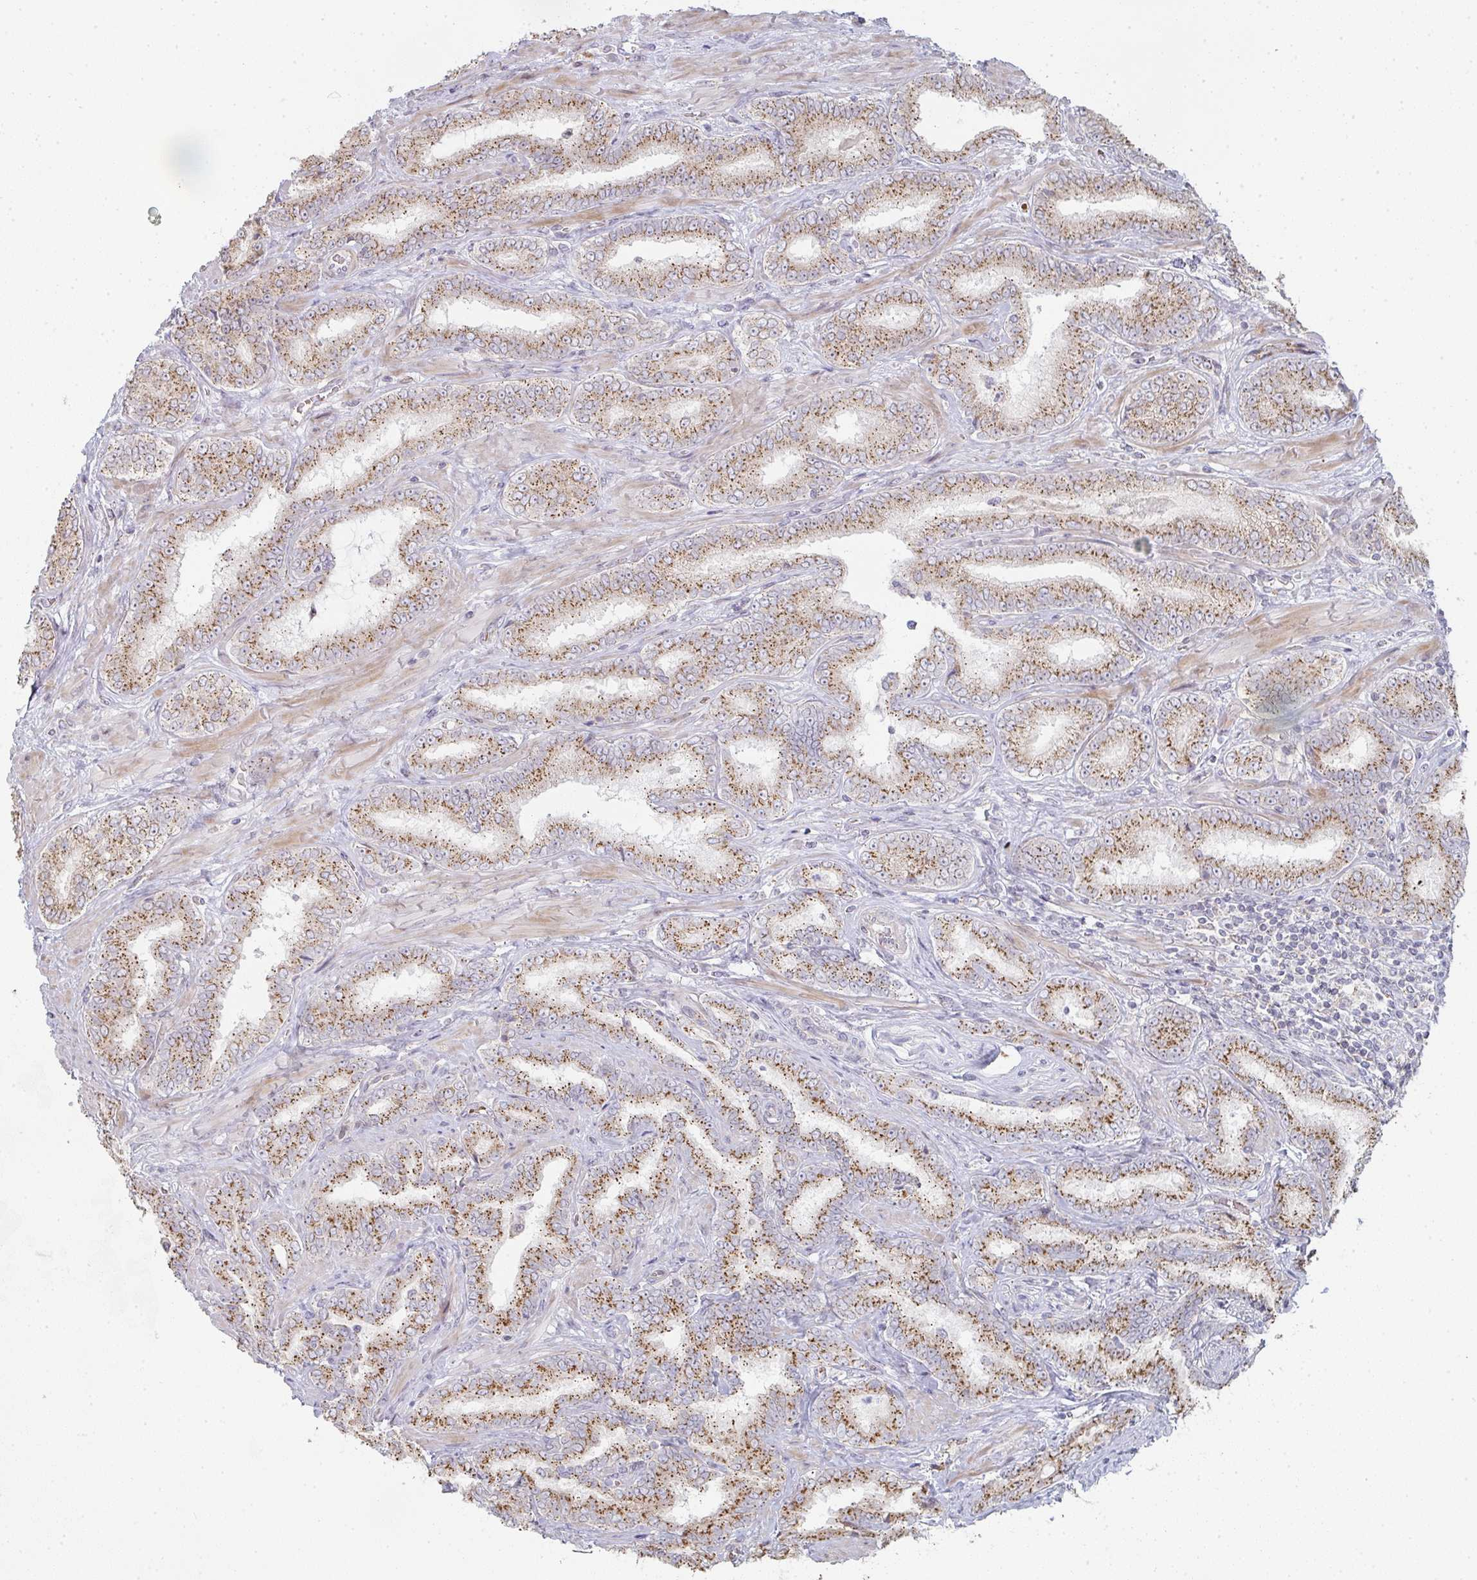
{"staining": {"intensity": "strong", "quantity": ">75%", "location": "cytoplasmic/membranous"}, "tissue": "prostate cancer", "cell_type": "Tumor cells", "image_type": "cancer", "snomed": [{"axis": "morphology", "description": "Adenocarcinoma, High grade"}, {"axis": "topography", "description": "Prostate"}], "caption": "IHC histopathology image of prostate adenocarcinoma (high-grade) stained for a protein (brown), which displays high levels of strong cytoplasmic/membranous positivity in approximately >75% of tumor cells.", "gene": "ZNF526", "patient": {"sex": "male", "age": 72}}